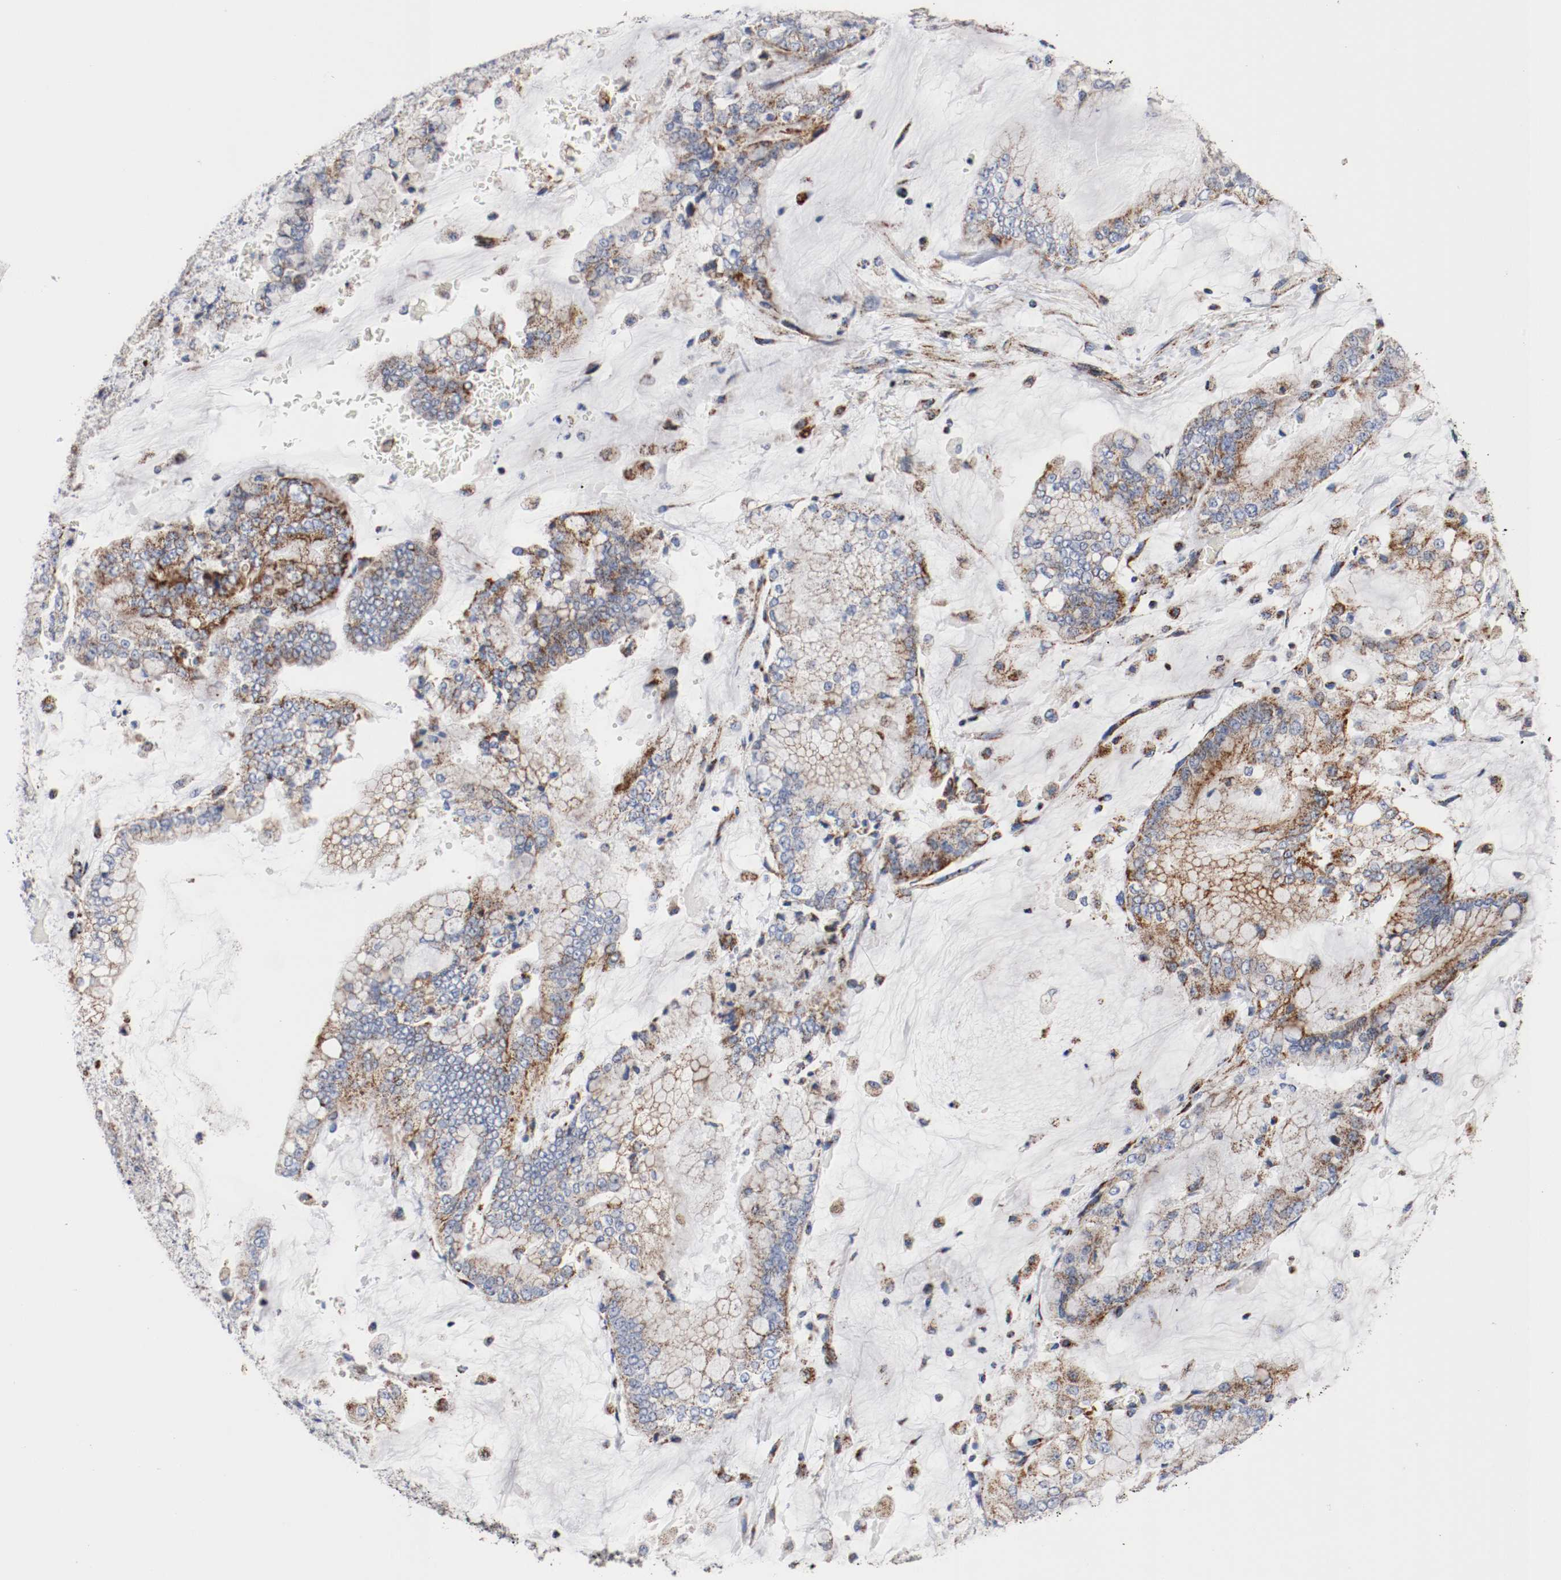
{"staining": {"intensity": "moderate", "quantity": "25%-75%", "location": "cytoplasmic/membranous"}, "tissue": "stomach cancer", "cell_type": "Tumor cells", "image_type": "cancer", "snomed": [{"axis": "morphology", "description": "Normal tissue, NOS"}, {"axis": "morphology", "description": "Adenocarcinoma, NOS"}, {"axis": "topography", "description": "Stomach, upper"}, {"axis": "topography", "description": "Stomach"}], "caption": "There is medium levels of moderate cytoplasmic/membranous staining in tumor cells of adenocarcinoma (stomach), as demonstrated by immunohistochemical staining (brown color).", "gene": "TUBD1", "patient": {"sex": "male", "age": 76}}